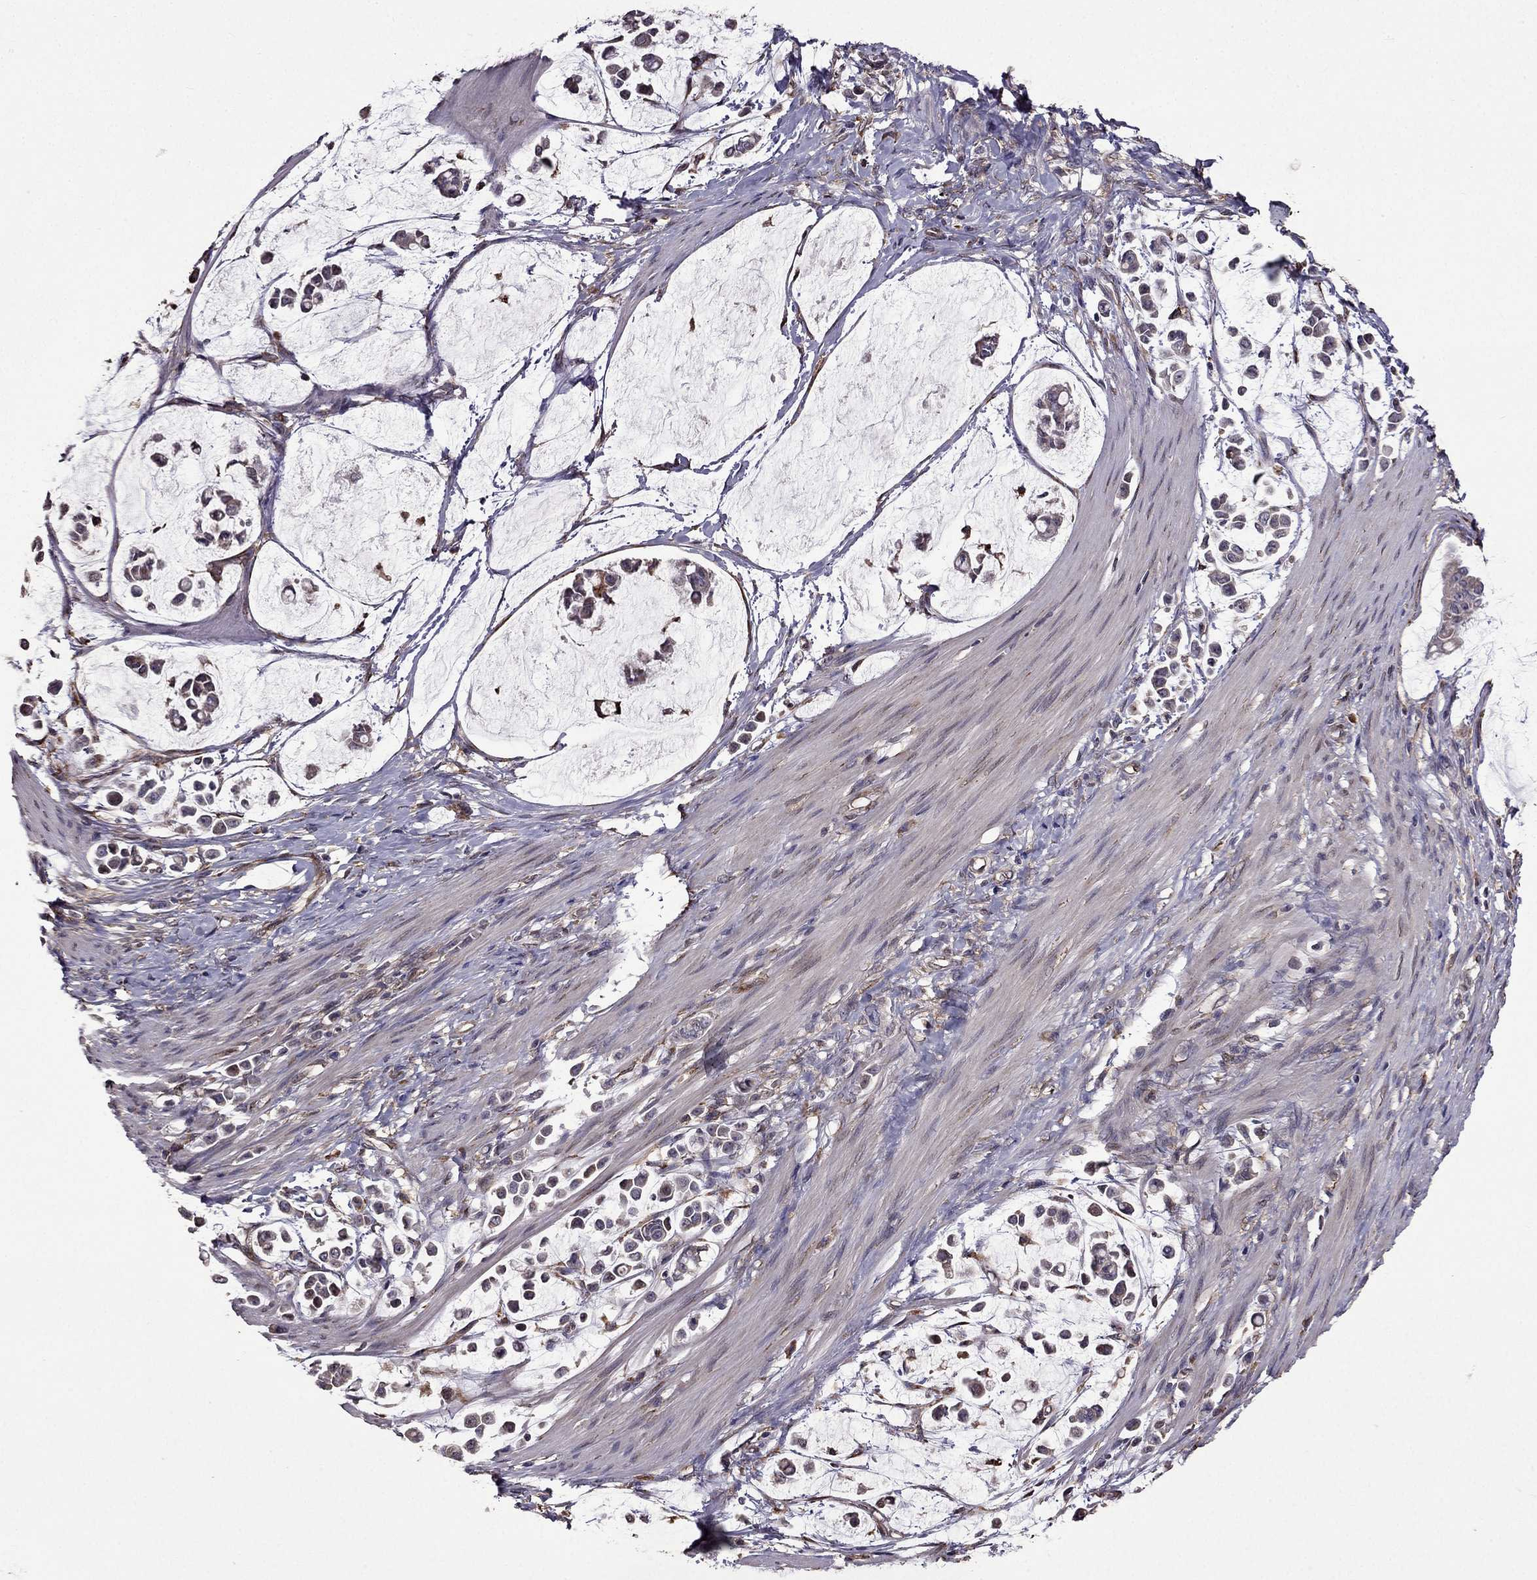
{"staining": {"intensity": "negative", "quantity": "none", "location": "none"}, "tissue": "stomach cancer", "cell_type": "Tumor cells", "image_type": "cancer", "snomed": [{"axis": "morphology", "description": "Adenocarcinoma, NOS"}, {"axis": "topography", "description": "Stomach"}], "caption": "Photomicrograph shows no significant protein positivity in tumor cells of stomach adenocarcinoma.", "gene": "IKBIP", "patient": {"sex": "male", "age": 82}}